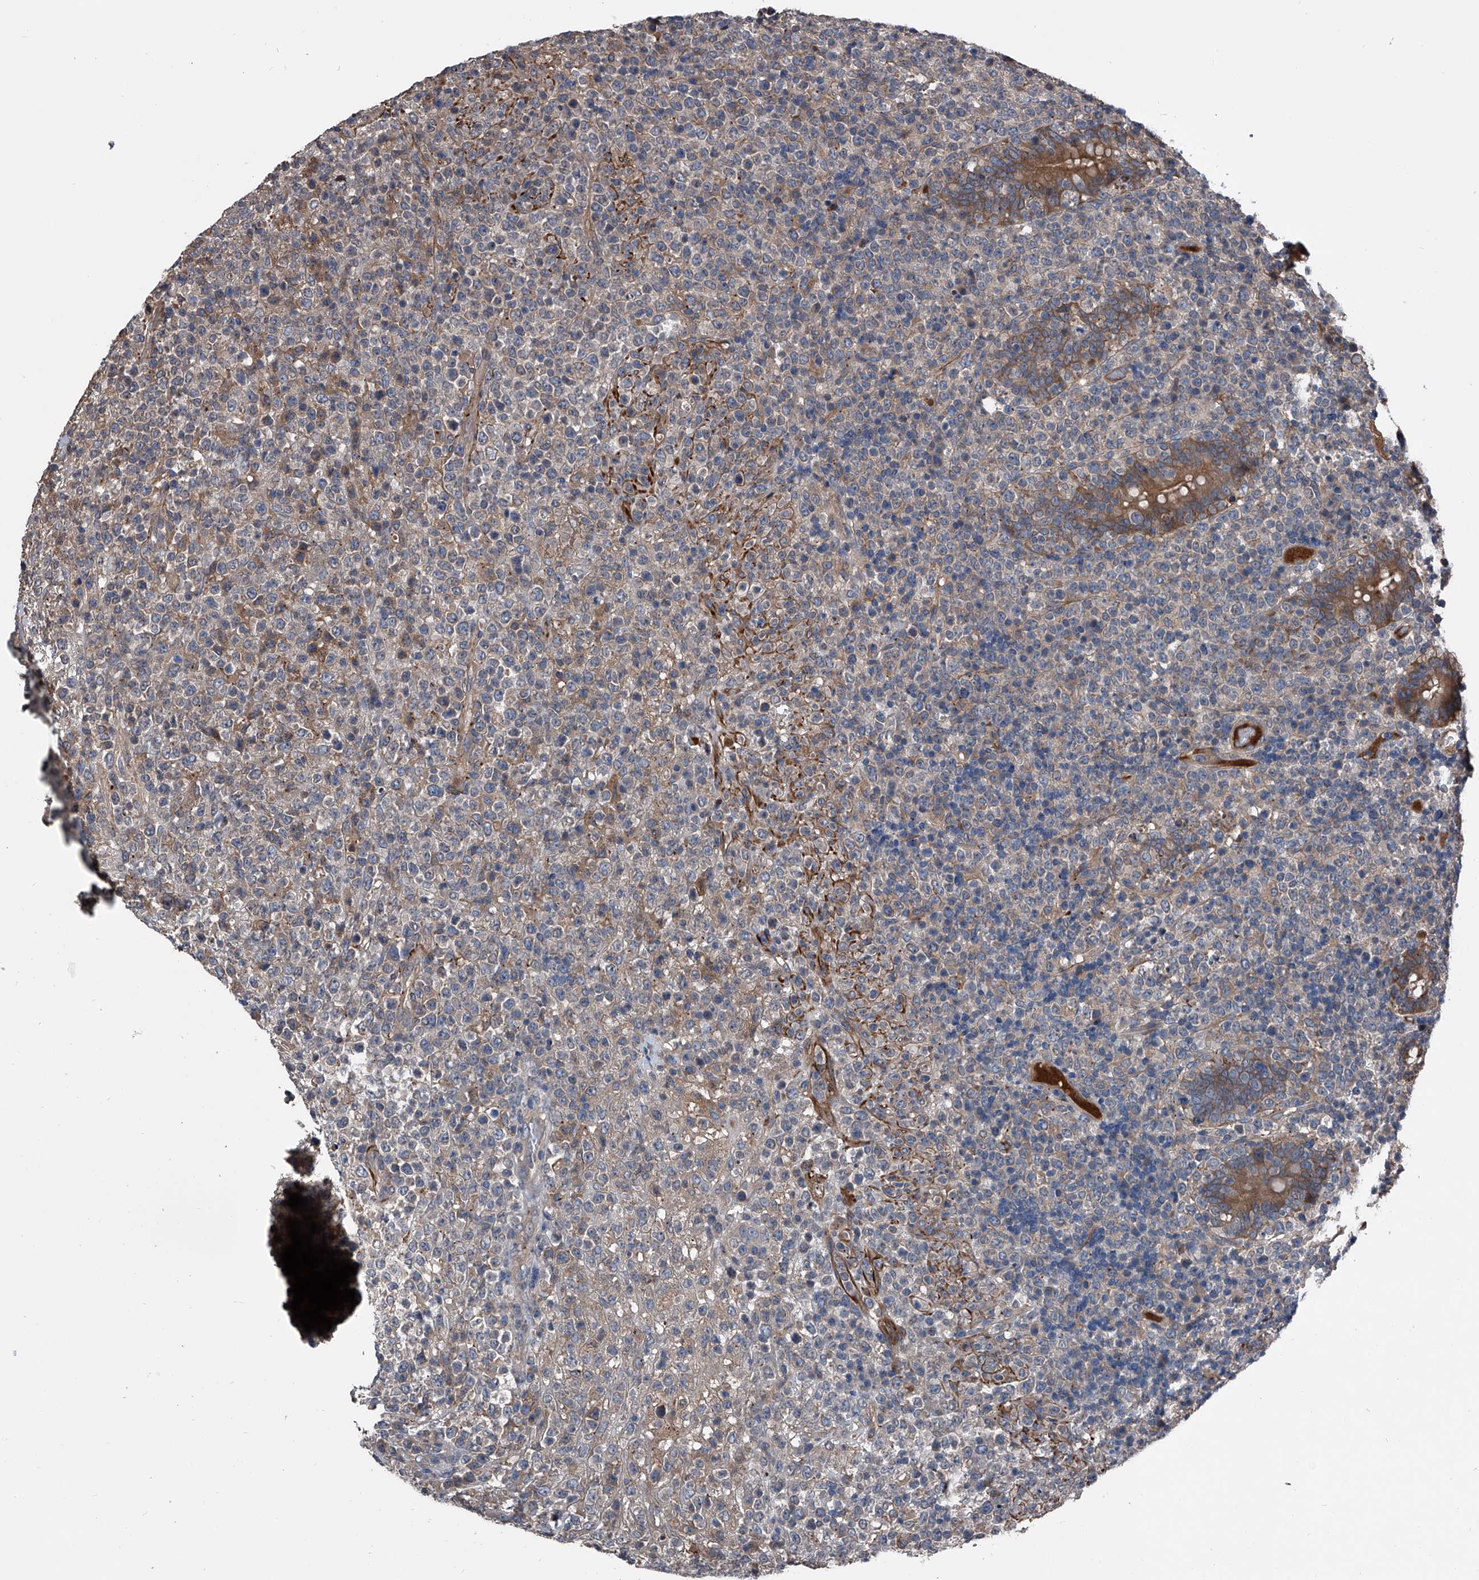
{"staining": {"intensity": "negative", "quantity": "none", "location": "none"}, "tissue": "lymphoma", "cell_type": "Tumor cells", "image_type": "cancer", "snomed": [{"axis": "morphology", "description": "Malignant lymphoma, non-Hodgkin's type, High grade"}, {"axis": "topography", "description": "Colon"}], "caption": "DAB (3,3'-diaminobenzidine) immunohistochemical staining of high-grade malignant lymphoma, non-Hodgkin's type reveals no significant staining in tumor cells. The staining was performed using DAB to visualize the protein expression in brown, while the nuclei were stained in blue with hematoxylin (Magnification: 20x).", "gene": "KIF13A", "patient": {"sex": "female", "age": 53}}